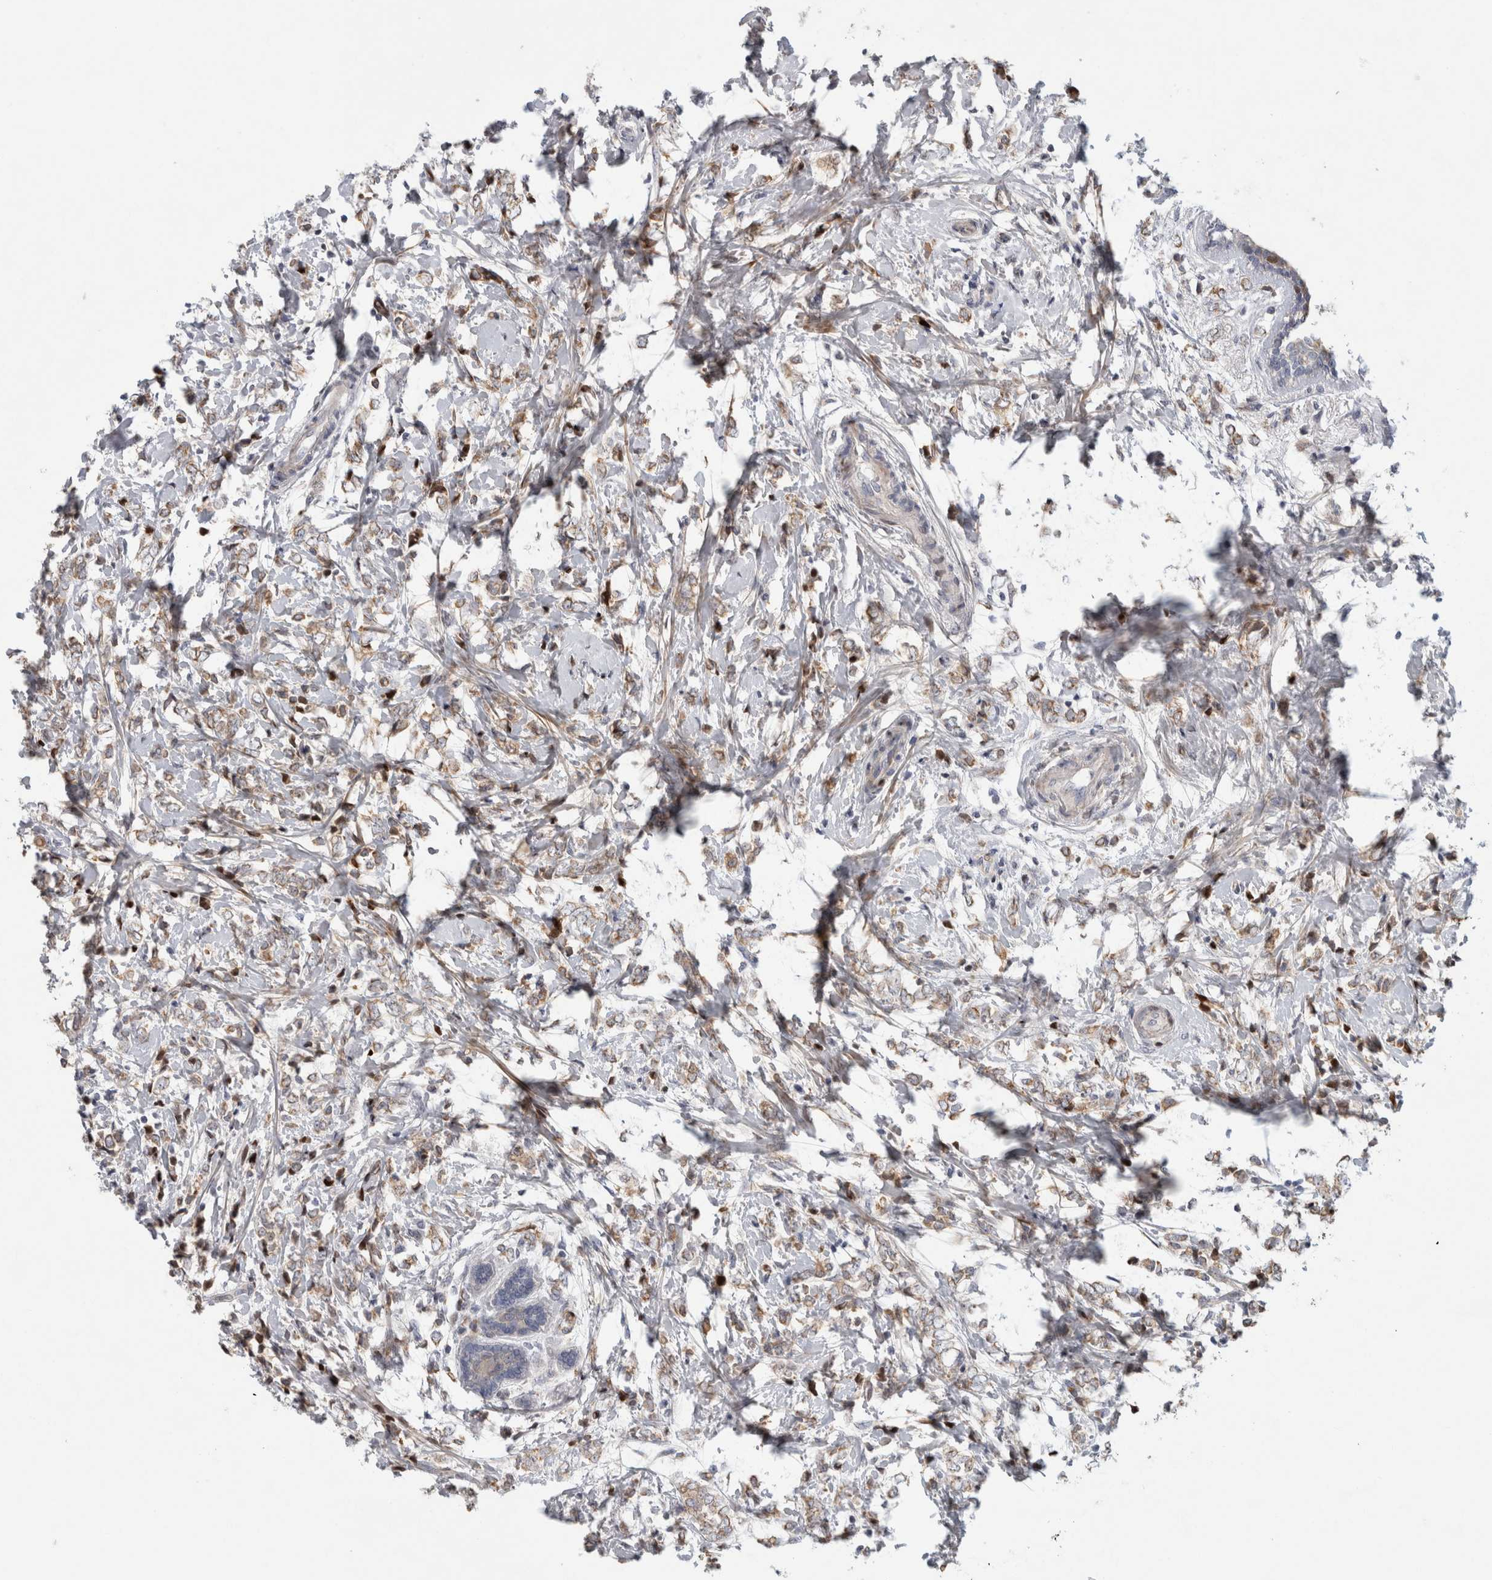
{"staining": {"intensity": "weak", "quantity": ">75%", "location": "cytoplasmic/membranous"}, "tissue": "breast cancer", "cell_type": "Tumor cells", "image_type": "cancer", "snomed": [{"axis": "morphology", "description": "Normal tissue, NOS"}, {"axis": "morphology", "description": "Lobular carcinoma"}, {"axis": "topography", "description": "Breast"}], "caption": "Tumor cells demonstrate low levels of weak cytoplasmic/membranous expression in about >75% of cells in breast cancer (lobular carcinoma).", "gene": "RBM48", "patient": {"sex": "female", "age": 47}}